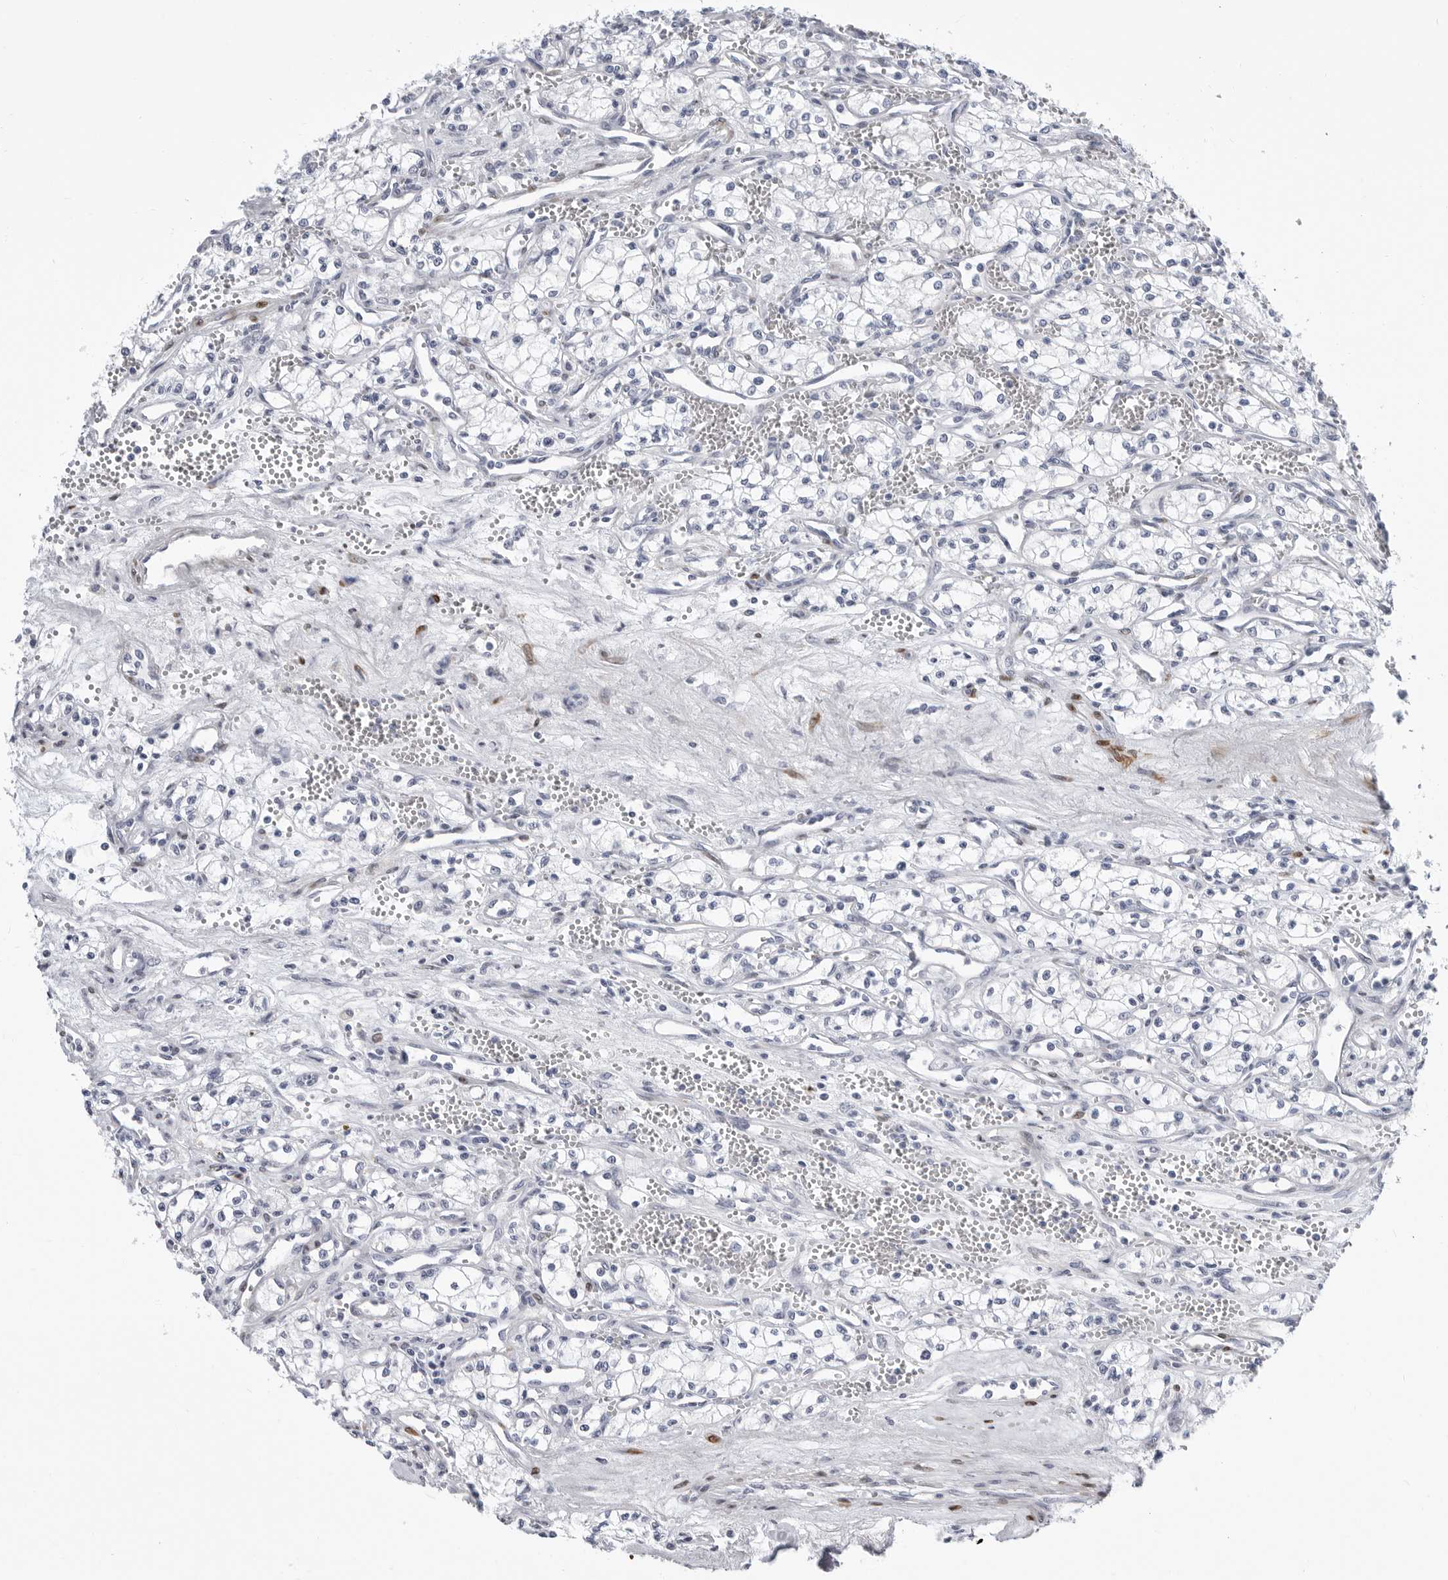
{"staining": {"intensity": "negative", "quantity": "none", "location": "none"}, "tissue": "renal cancer", "cell_type": "Tumor cells", "image_type": "cancer", "snomed": [{"axis": "morphology", "description": "Adenocarcinoma, NOS"}, {"axis": "topography", "description": "Kidney"}], "caption": "The IHC image has no significant expression in tumor cells of adenocarcinoma (renal) tissue.", "gene": "PLN", "patient": {"sex": "male", "age": 59}}